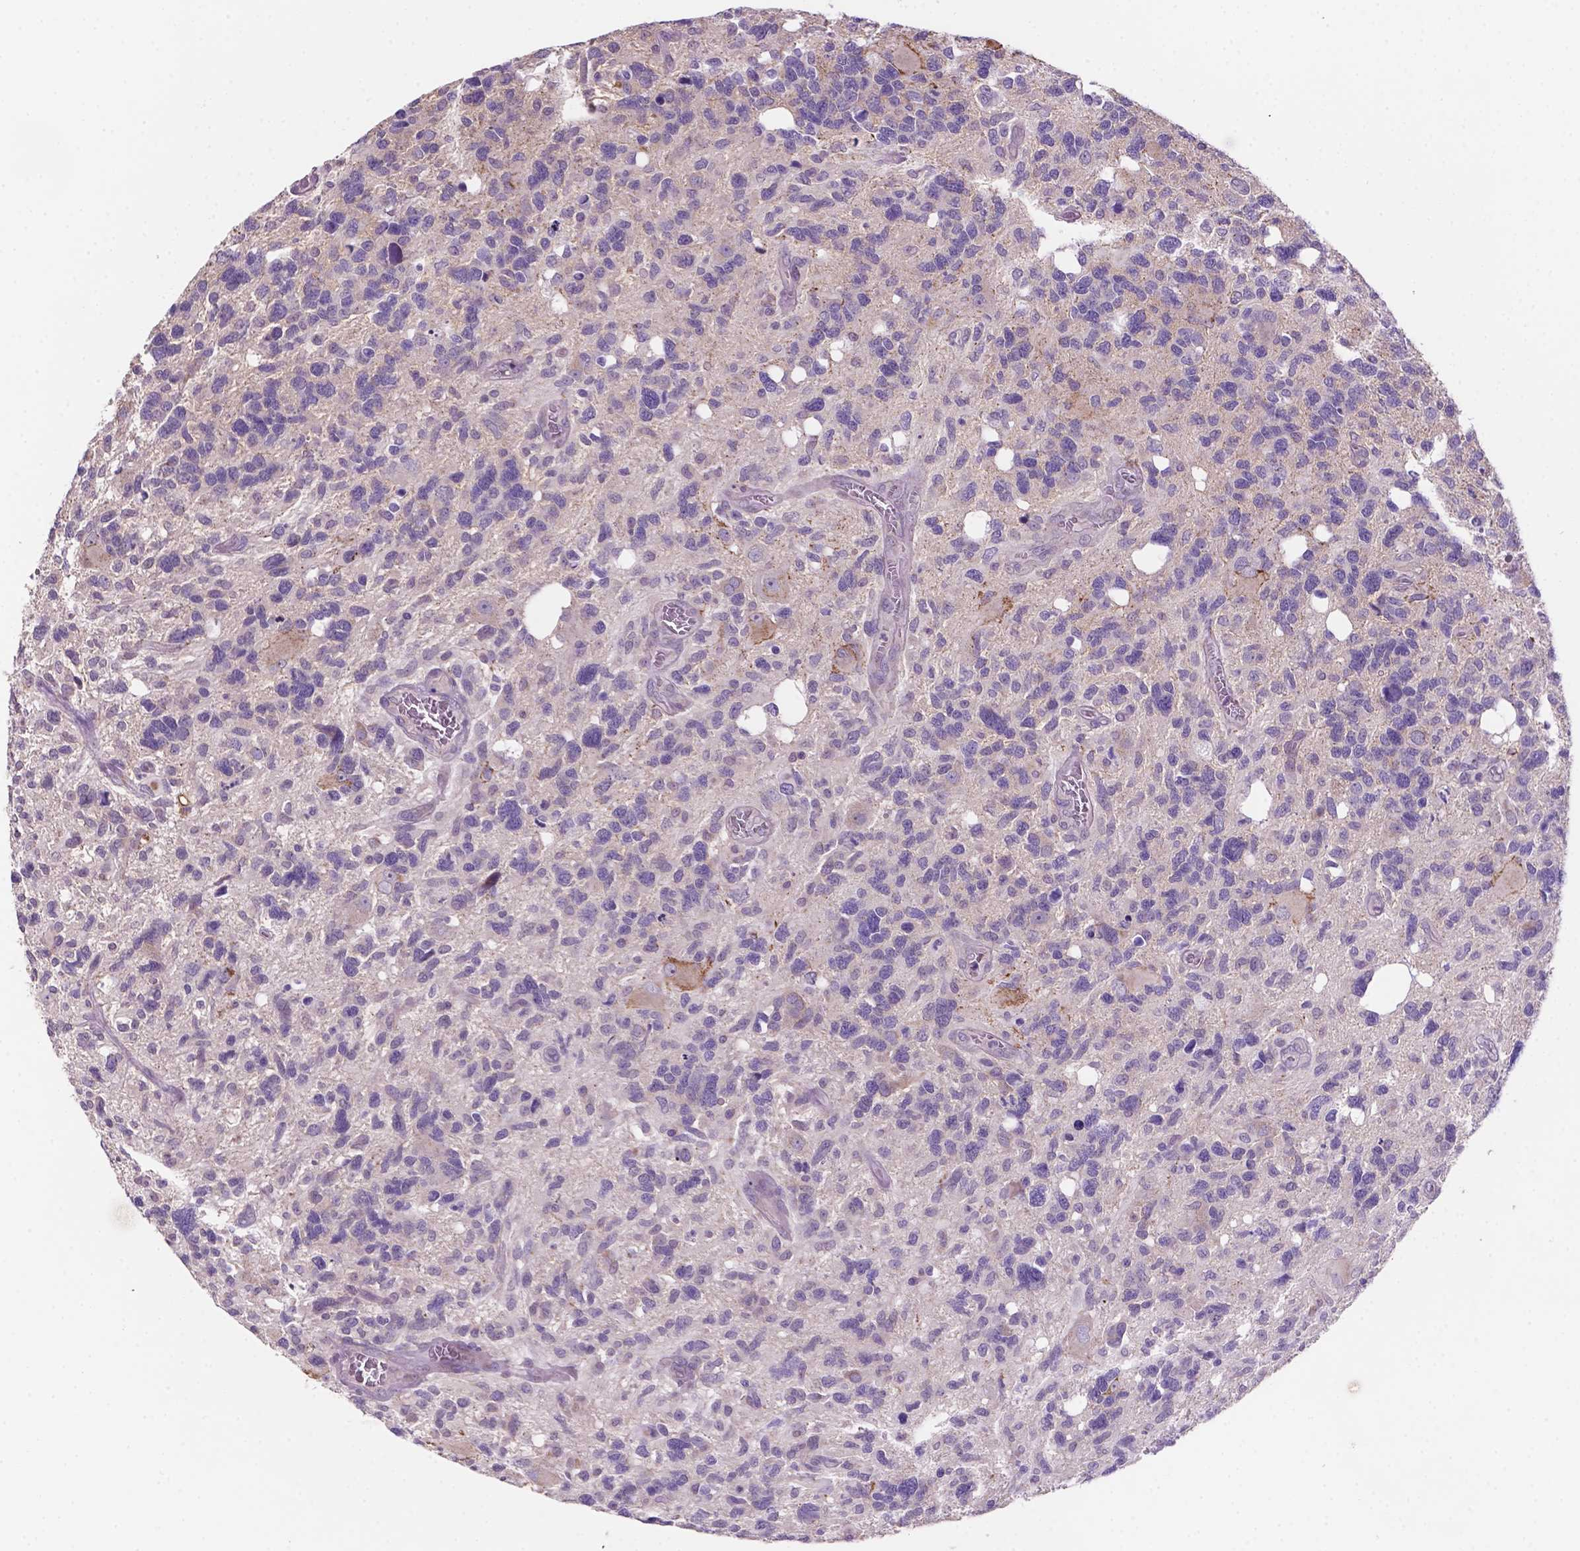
{"staining": {"intensity": "negative", "quantity": "none", "location": "none"}, "tissue": "glioma", "cell_type": "Tumor cells", "image_type": "cancer", "snomed": [{"axis": "morphology", "description": "Glioma, malignant, High grade"}, {"axis": "topography", "description": "Brain"}], "caption": "Human glioma stained for a protein using IHC exhibits no staining in tumor cells.", "gene": "MKRN2OS", "patient": {"sex": "male", "age": 49}}